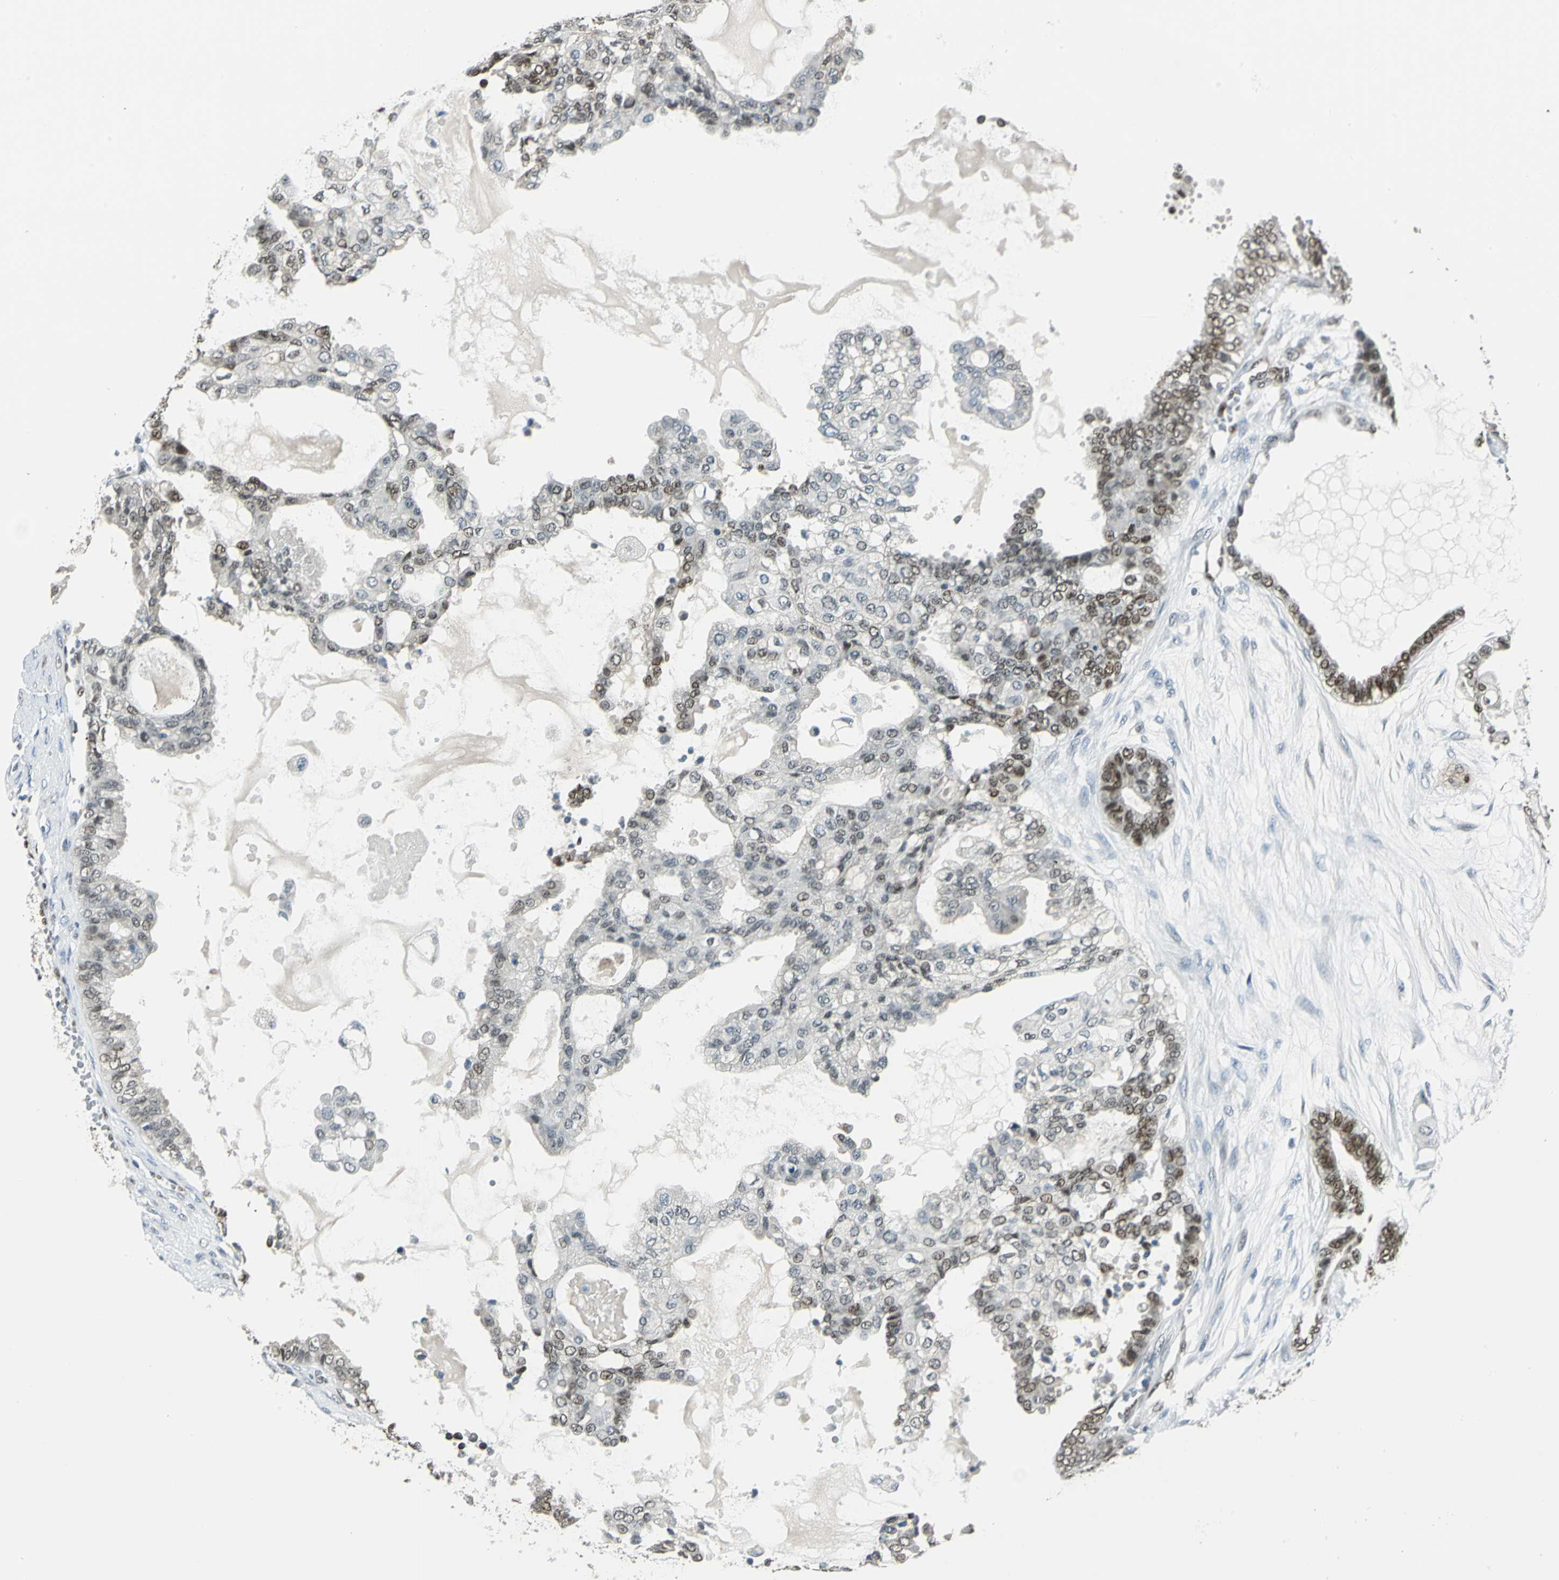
{"staining": {"intensity": "moderate", "quantity": "25%-75%", "location": "nuclear"}, "tissue": "ovarian cancer", "cell_type": "Tumor cells", "image_type": "cancer", "snomed": [{"axis": "morphology", "description": "Carcinoma, NOS"}, {"axis": "morphology", "description": "Carcinoma, endometroid"}, {"axis": "topography", "description": "Ovary"}], "caption": "A histopathology image showing moderate nuclear positivity in approximately 25%-75% of tumor cells in carcinoma (ovarian), as visualized by brown immunohistochemical staining.", "gene": "NFIA", "patient": {"sex": "female", "age": 50}}